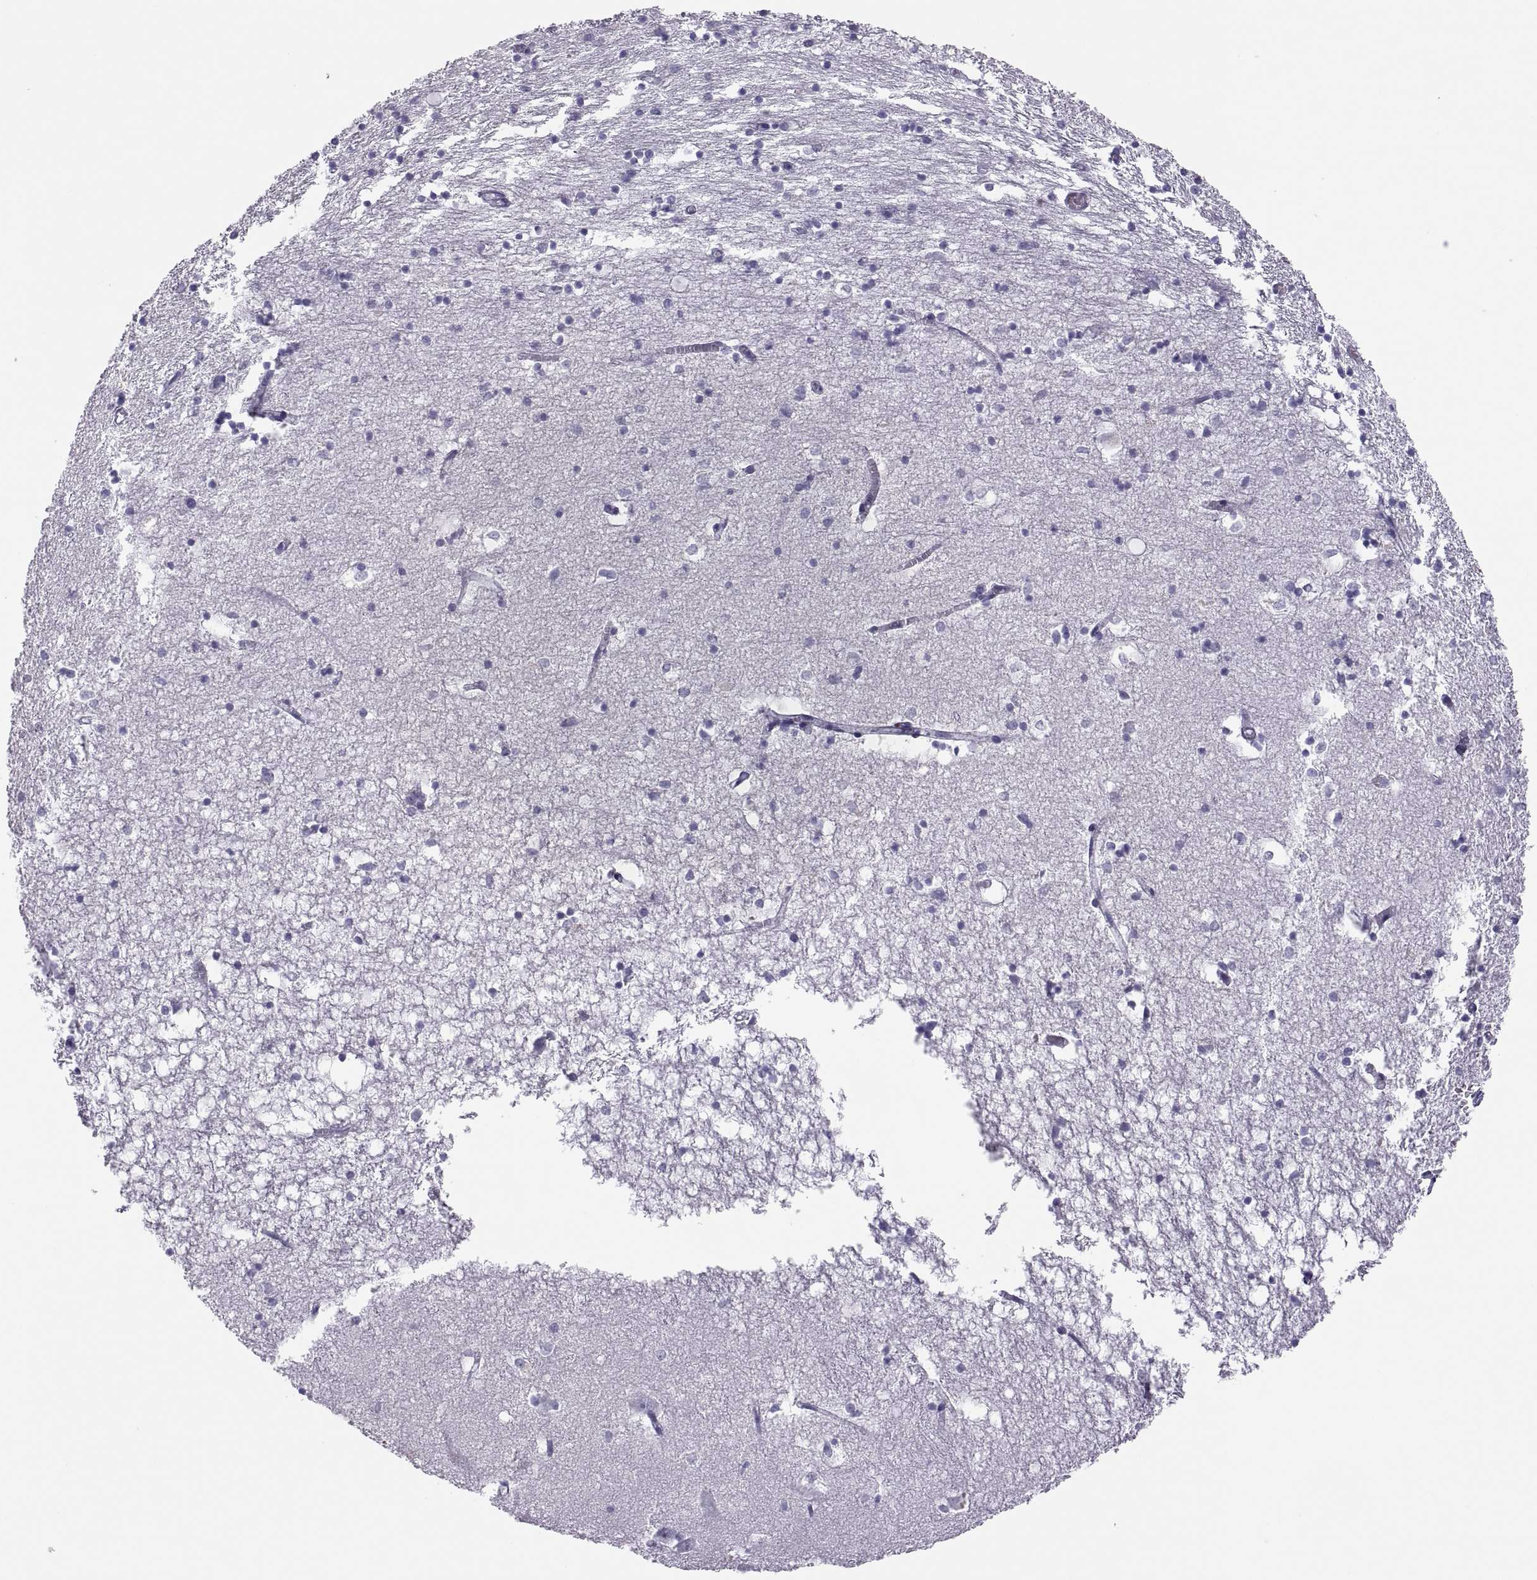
{"staining": {"intensity": "negative", "quantity": "none", "location": "none"}, "tissue": "hippocampus", "cell_type": "Glial cells", "image_type": "normal", "snomed": [{"axis": "morphology", "description": "Normal tissue, NOS"}, {"axis": "topography", "description": "Lateral ventricle wall"}, {"axis": "topography", "description": "Hippocampus"}], "caption": "An image of human hippocampus is negative for staining in glial cells. (DAB (3,3'-diaminobenzidine) immunohistochemistry visualized using brightfield microscopy, high magnification).", "gene": "SEMG1", "patient": {"sex": "female", "age": 63}}